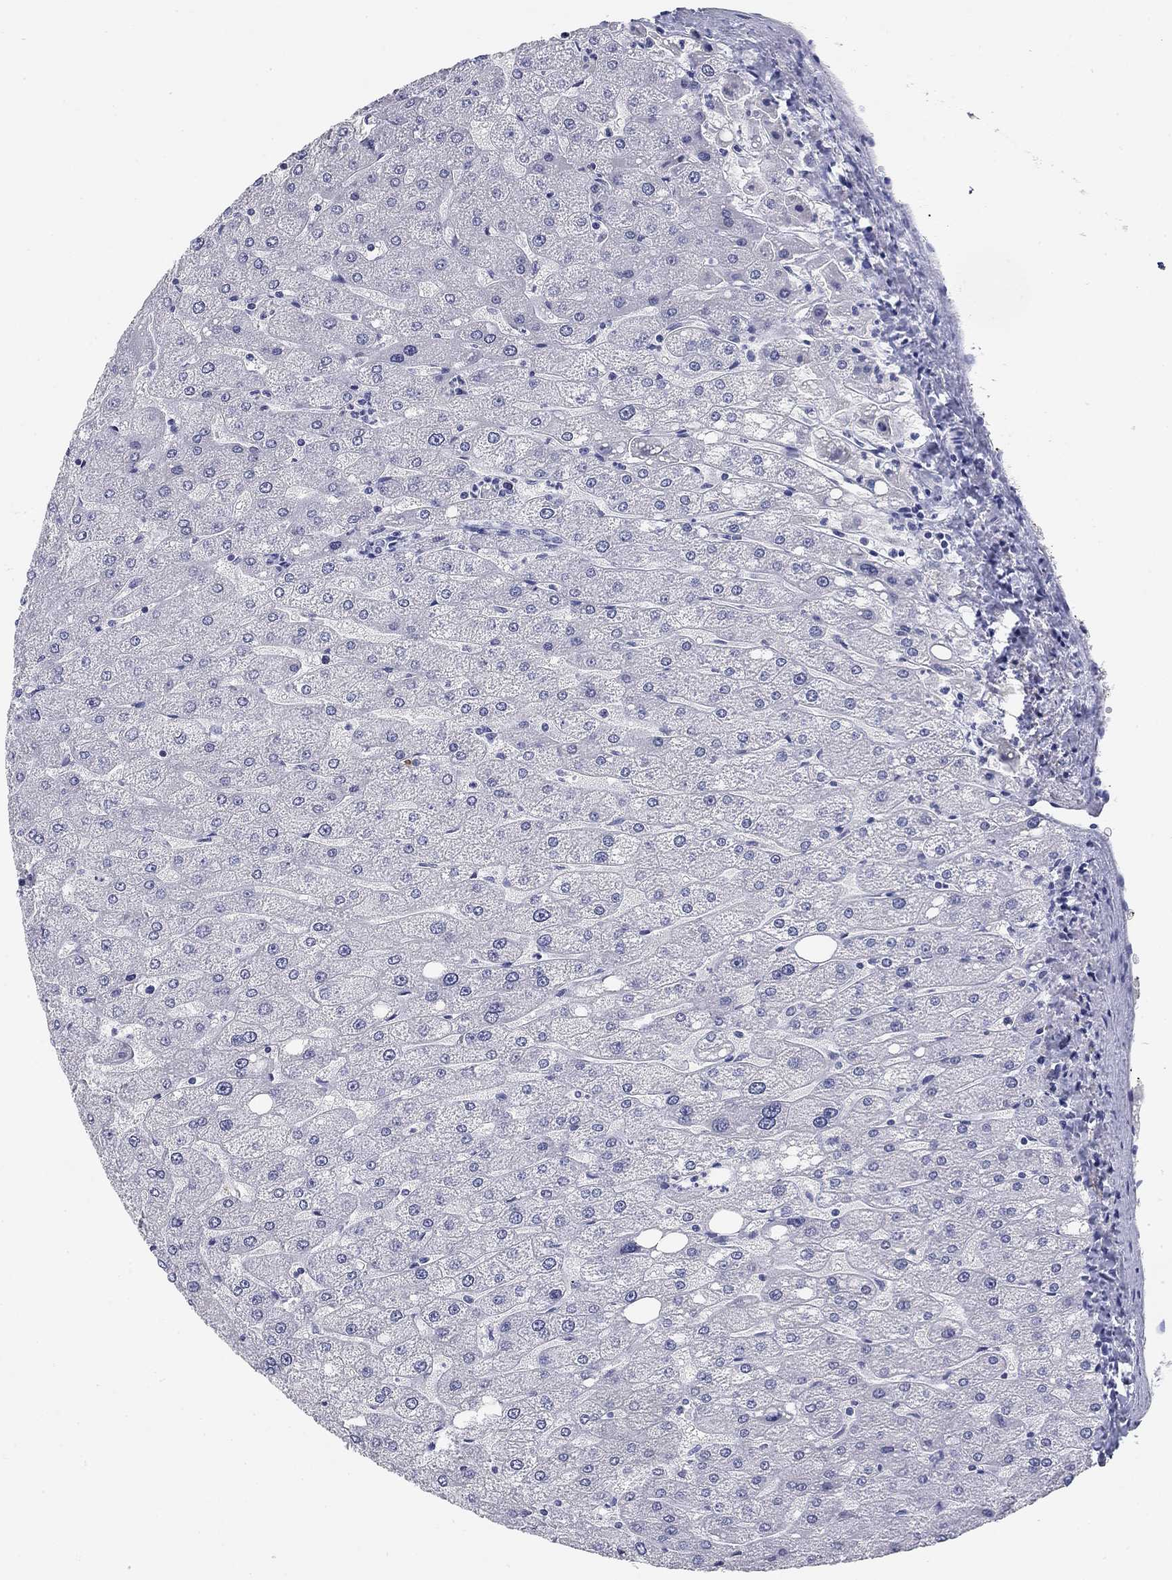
{"staining": {"intensity": "negative", "quantity": "none", "location": "none"}, "tissue": "liver", "cell_type": "Cholangiocytes", "image_type": "normal", "snomed": [{"axis": "morphology", "description": "Normal tissue, NOS"}, {"axis": "topography", "description": "Liver"}], "caption": "Immunohistochemistry photomicrograph of unremarkable liver: liver stained with DAB exhibits no significant protein staining in cholangiocytes.", "gene": "CD79B", "patient": {"sex": "male", "age": 67}}